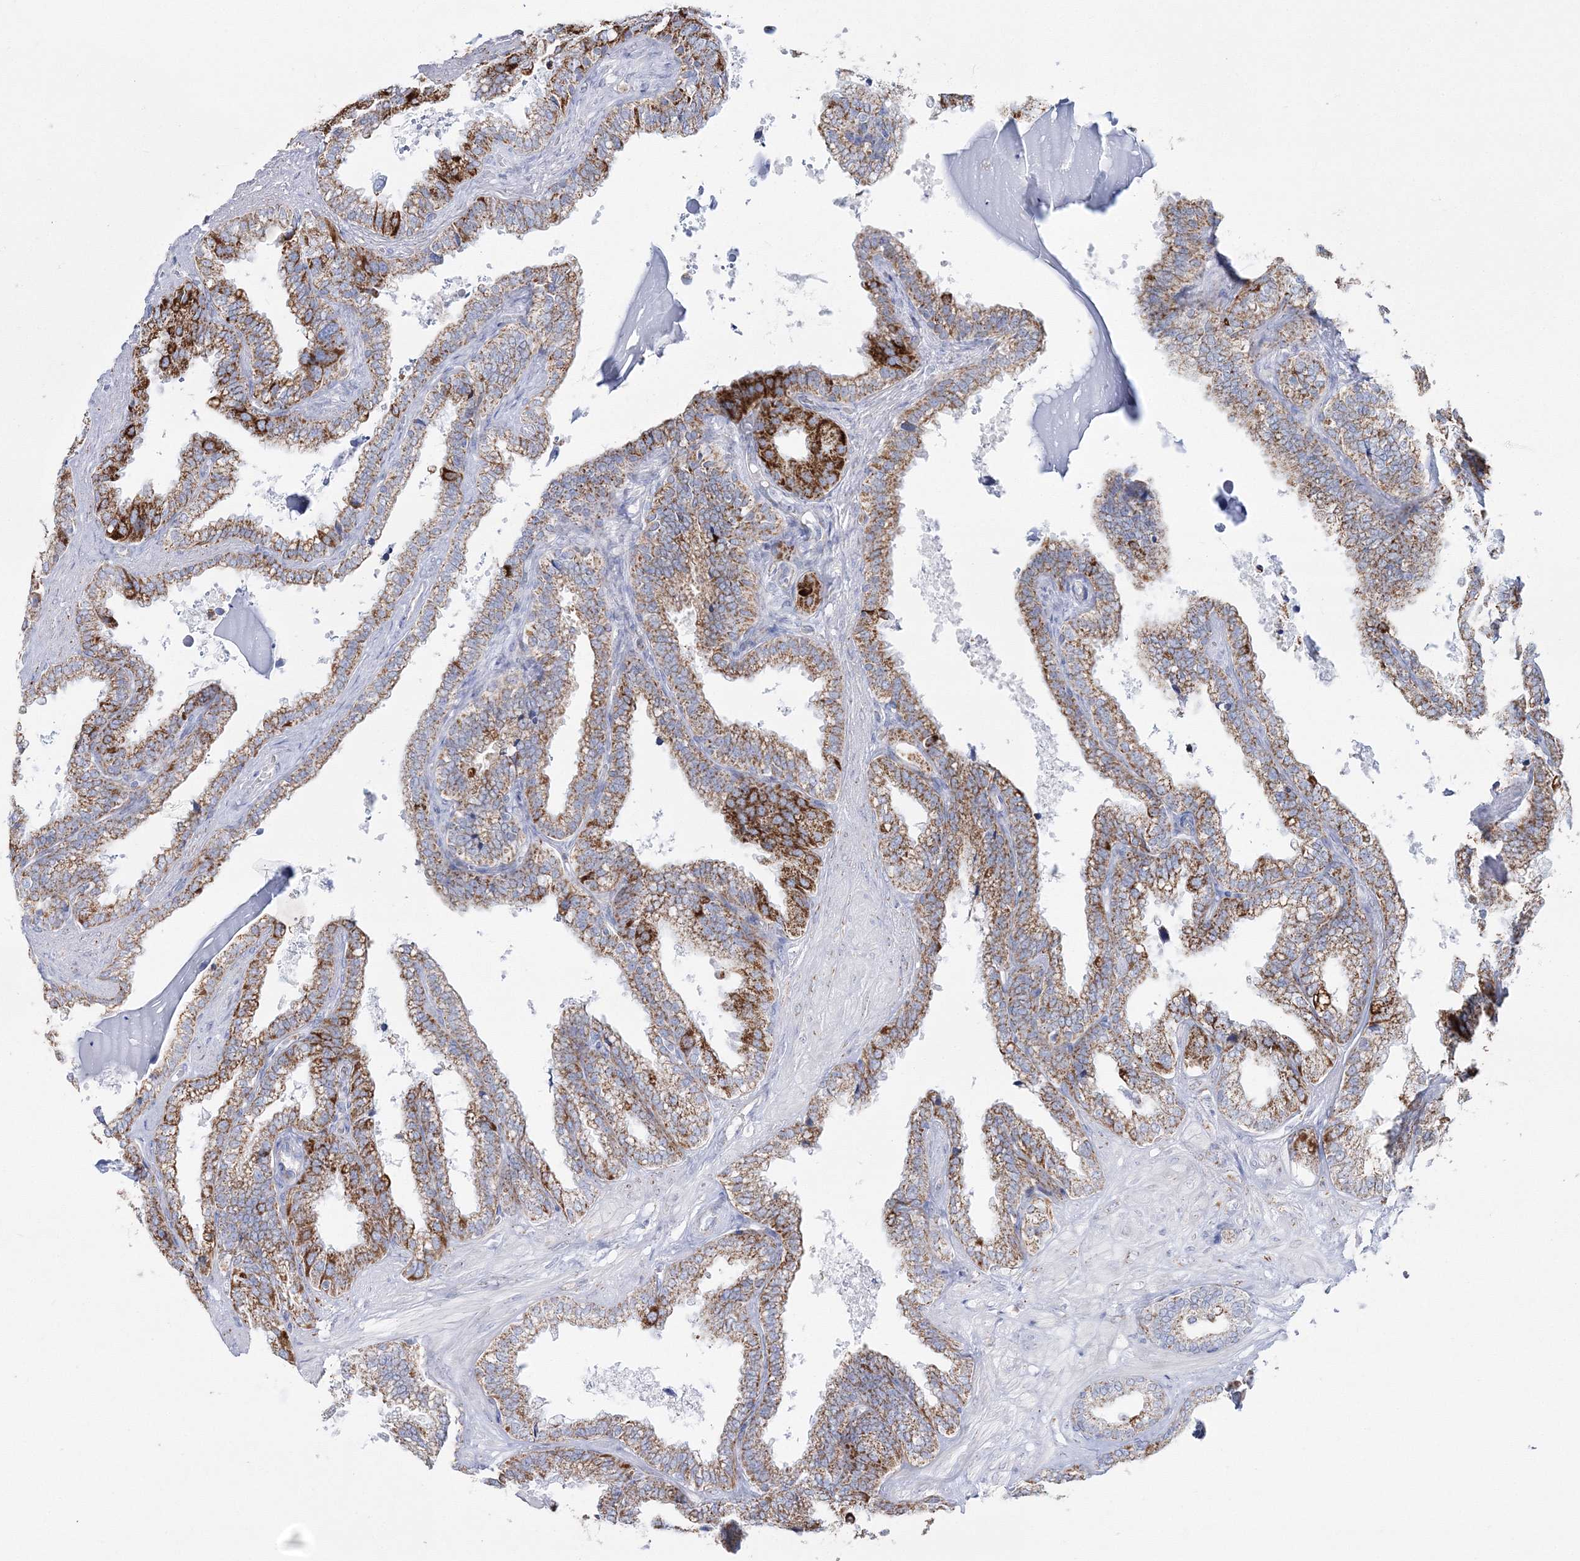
{"staining": {"intensity": "moderate", "quantity": ">75%", "location": "cytoplasmic/membranous"}, "tissue": "seminal vesicle", "cell_type": "Glandular cells", "image_type": "normal", "snomed": [{"axis": "morphology", "description": "Normal tissue, NOS"}, {"axis": "topography", "description": "Seminal veicle"}], "caption": "The histopathology image exhibits staining of normal seminal vesicle, revealing moderate cytoplasmic/membranous protein positivity (brown color) within glandular cells. (DAB = brown stain, brightfield microscopy at high magnification).", "gene": "HIBCH", "patient": {"sex": "male", "age": 46}}